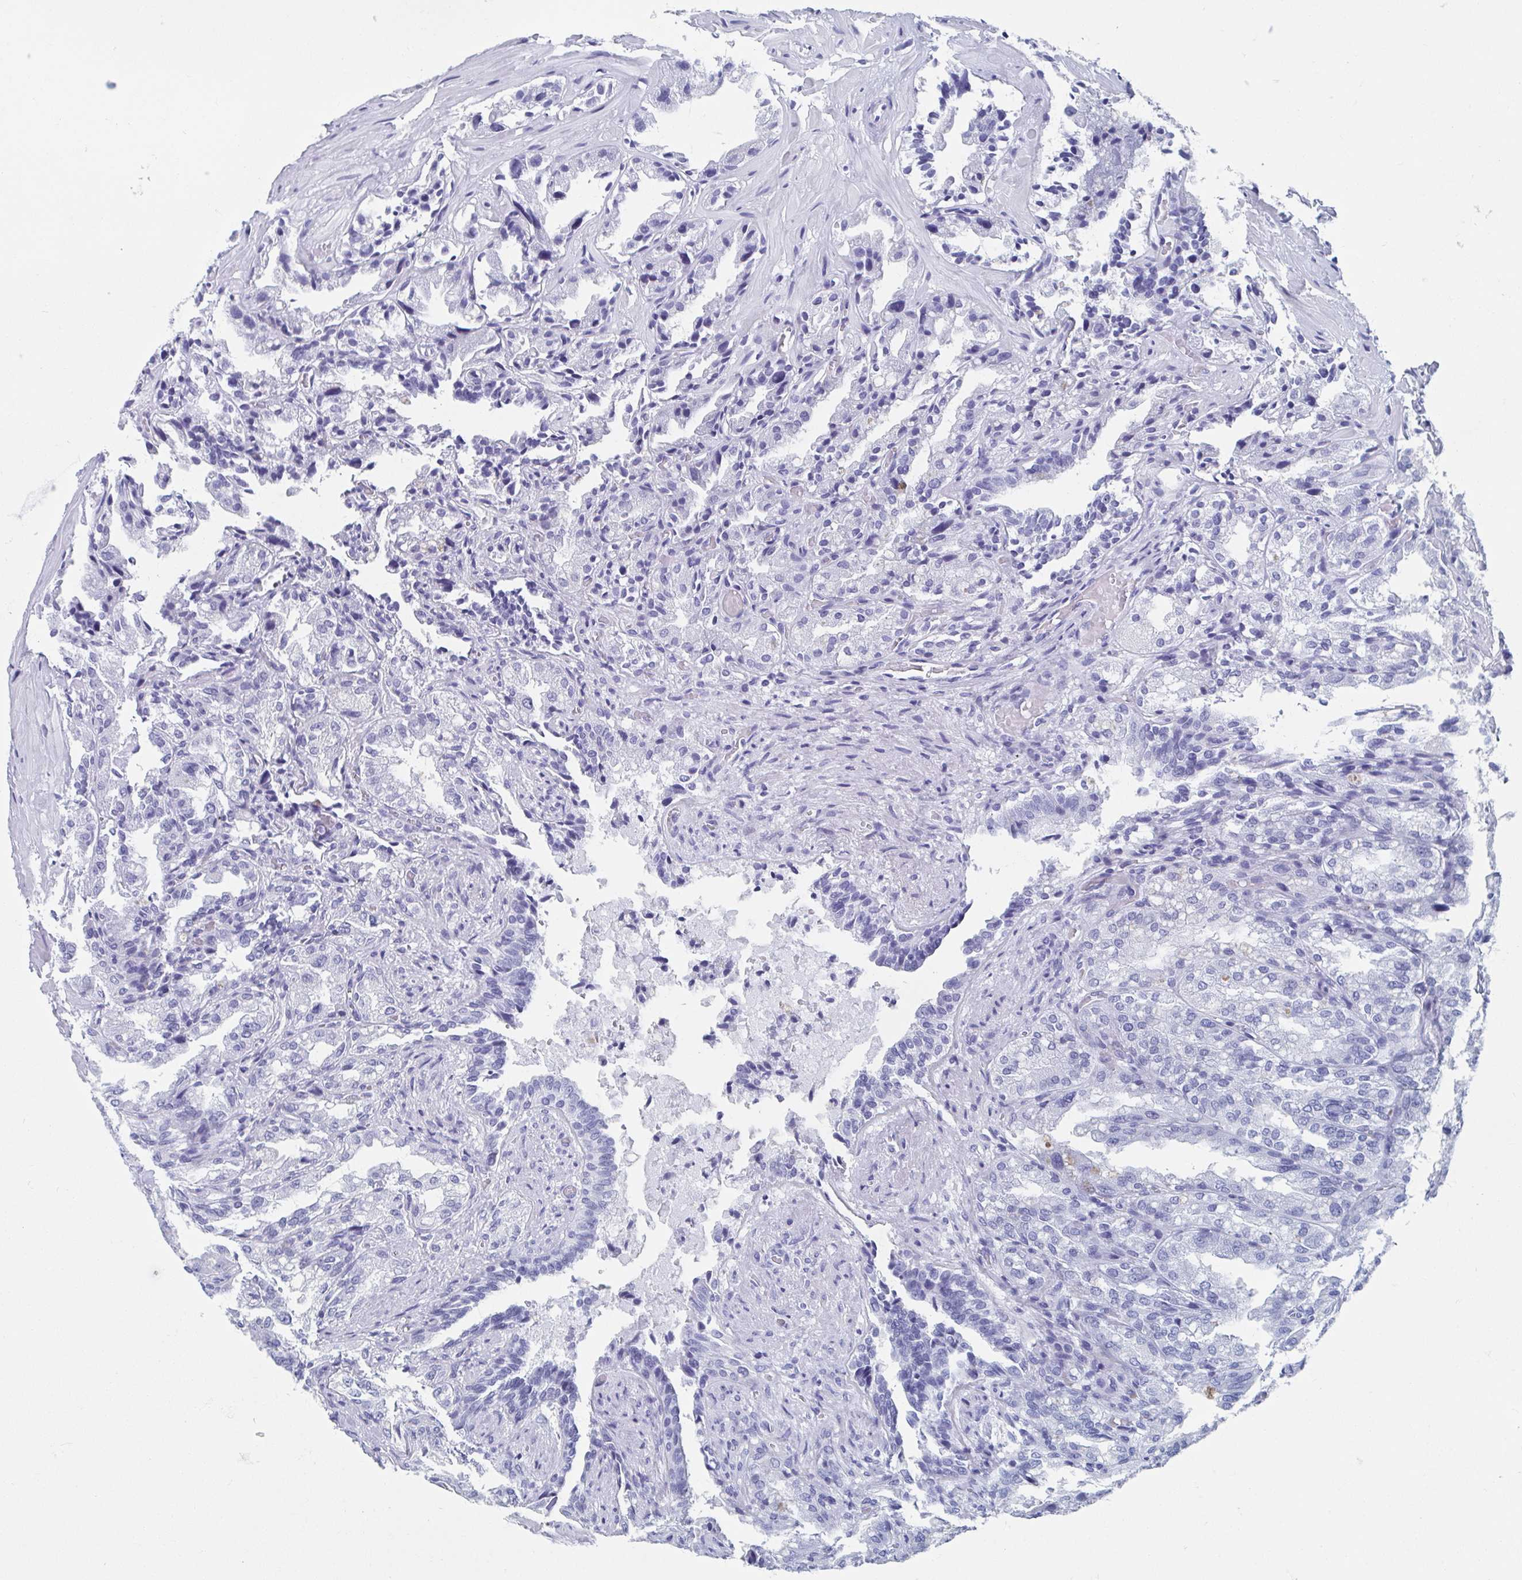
{"staining": {"intensity": "negative", "quantity": "none", "location": "none"}, "tissue": "seminal vesicle", "cell_type": "Glandular cells", "image_type": "normal", "snomed": [{"axis": "morphology", "description": "Normal tissue, NOS"}, {"axis": "topography", "description": "Seminal veicle"}], "caption": "A histopathology image of seminal vesicle stained for a protein exhibits no brown staining in glandular cells. (DAB (3,3'-diaminobenzidine) immunohistochemistry (IHC) with hematoxylin counter stain).", "gene": "HDGFL1", "patient": {"sex": "male", "age": 57}}